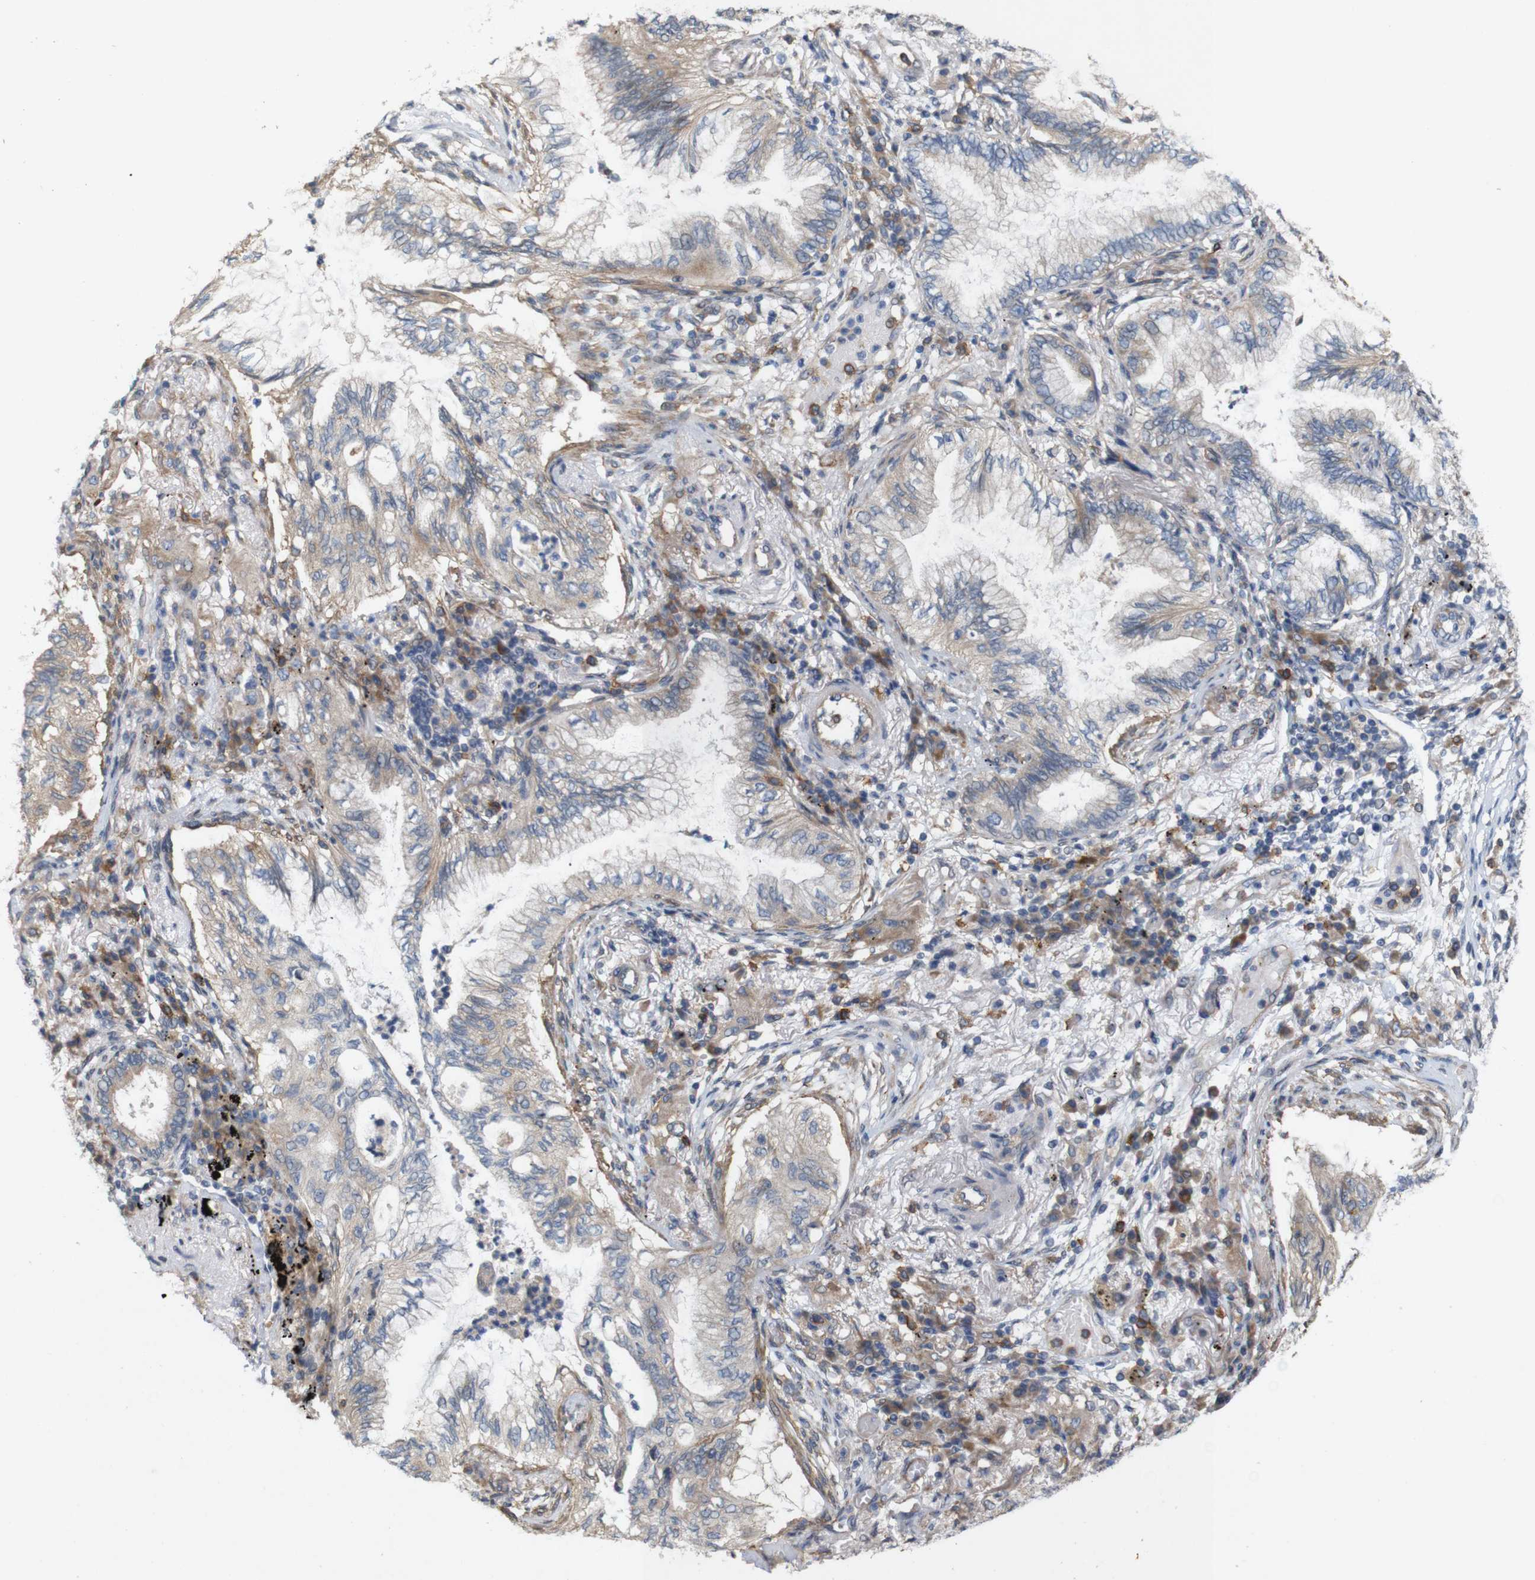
{"staining": {"intensity": "weak", "quantity": ">75%", "location": "cytoplasmic/membranous"}, "tissue": "lung cancer", "cell_type": "Tumor cells", "image_type": "cancer", "snomed": [{"axis": "morphology", "description": "Normal tissue, NOS"}, {"axis": "morphology", "description": "Adenocarcinoma, NOS"}, {"axis": "topography", "description": "Bronchus"}, {"axis": "topography", "description": "Lung"}], "caption": "Tumor cells show weak cytoplasmic/membranous positivity in about >75% of cells in lung cancer (adenocarcinoma). (DAB (3,3'-diaminobenzidine) IHC with brightfield microscopy, high magnification).", "gene": "SIGLEC8", "patient": {"sex": "female", "age": 70}}